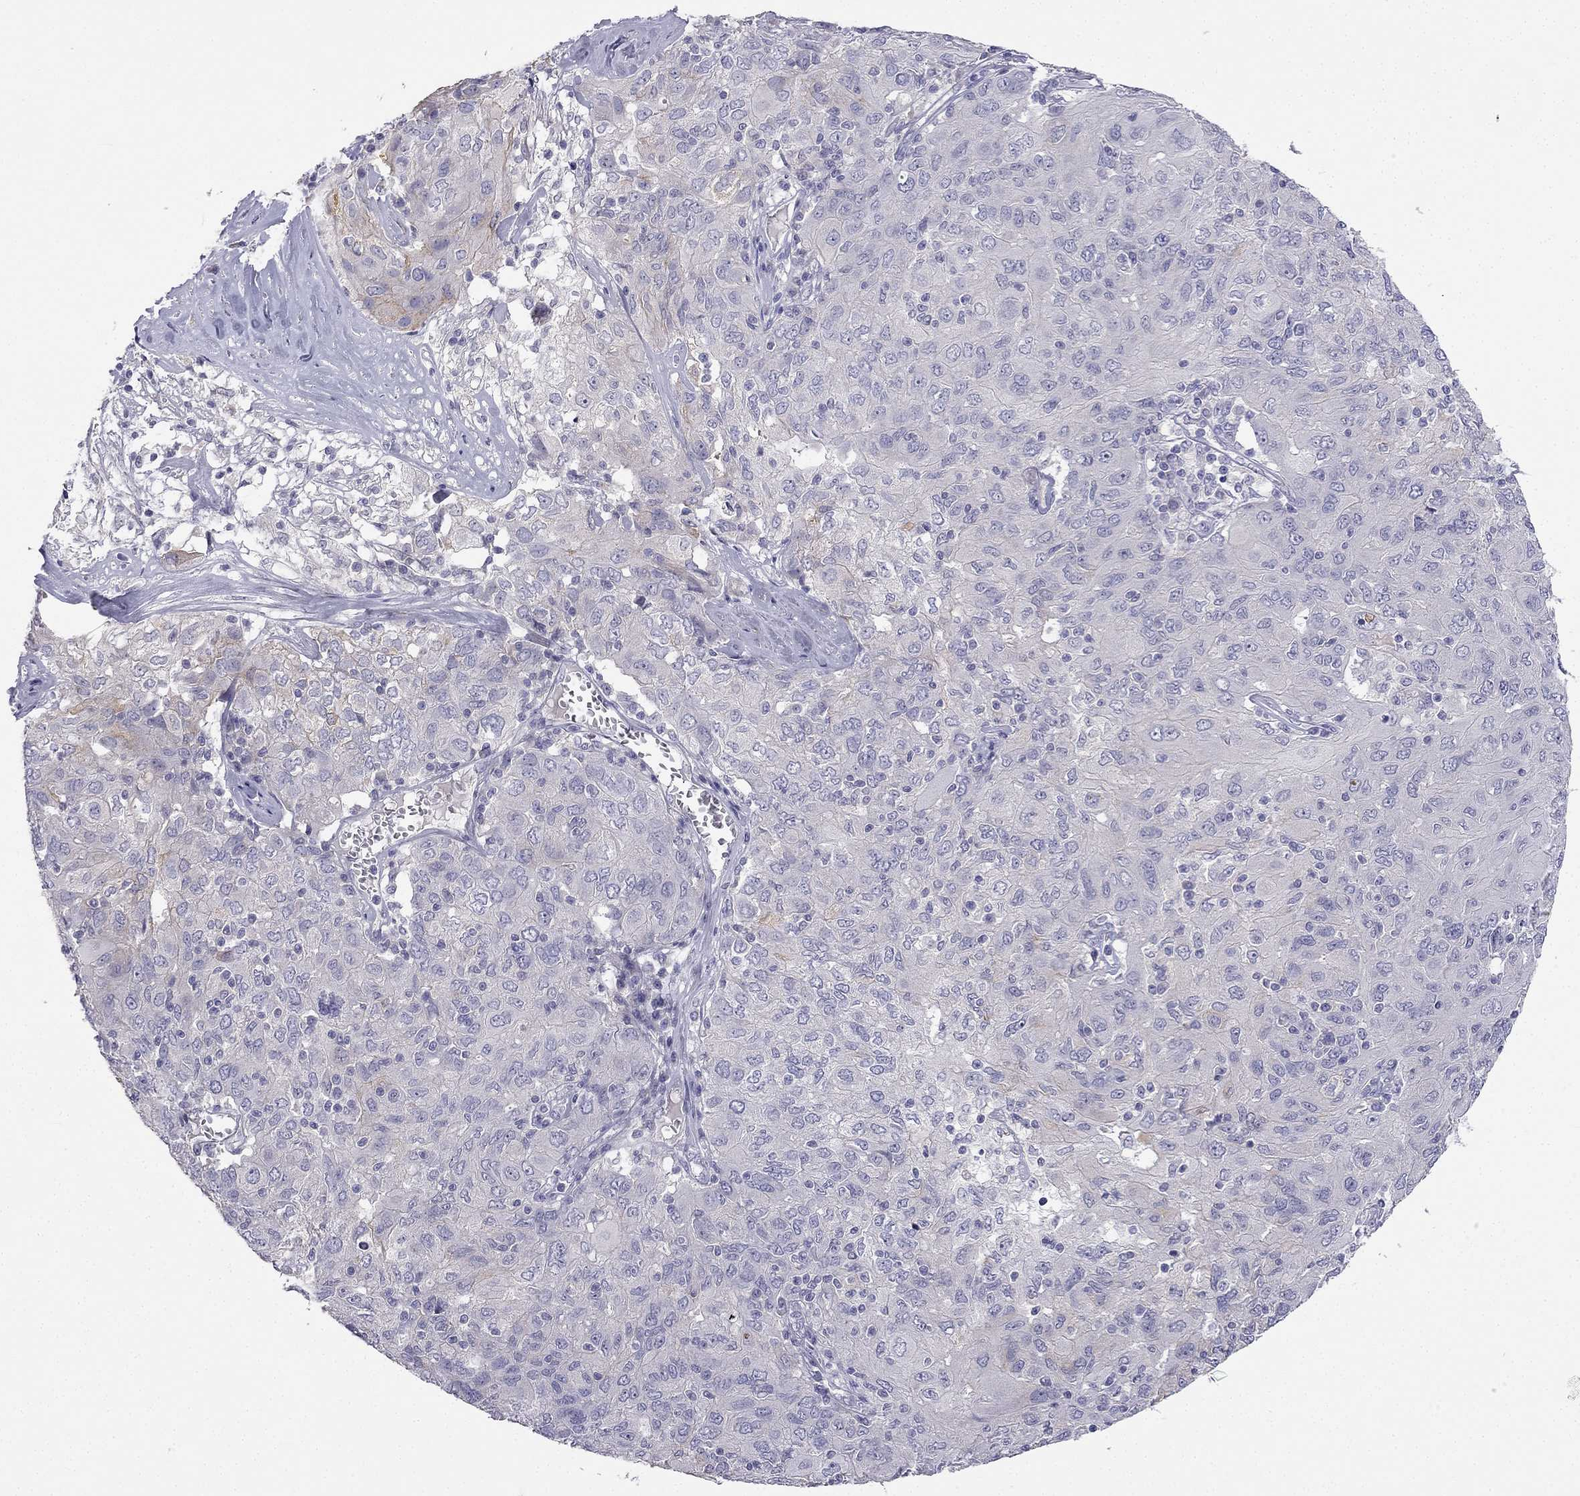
{"staining": {"intensity": "negative", "quantity": "none", "location": "none"}, "tissue": "ovarian cancer", "cell_type": "Tumor cells", "image_type": "cancer", "snomed": [{"axis": "morphology", "description": "Carcinoma, endometroid"}, {"axis": "topography", "description": "Ovary"}], "caption": "Image shows no protein positivity in tumor cells of ovarian endometroid carcinoma tissue. (DAB (3,3'-diaminobenzidine) immunohistochemistry (IHC), high magnification).", "gene": "C16orf89", "patient": {"sex": "female", "age": 50}}